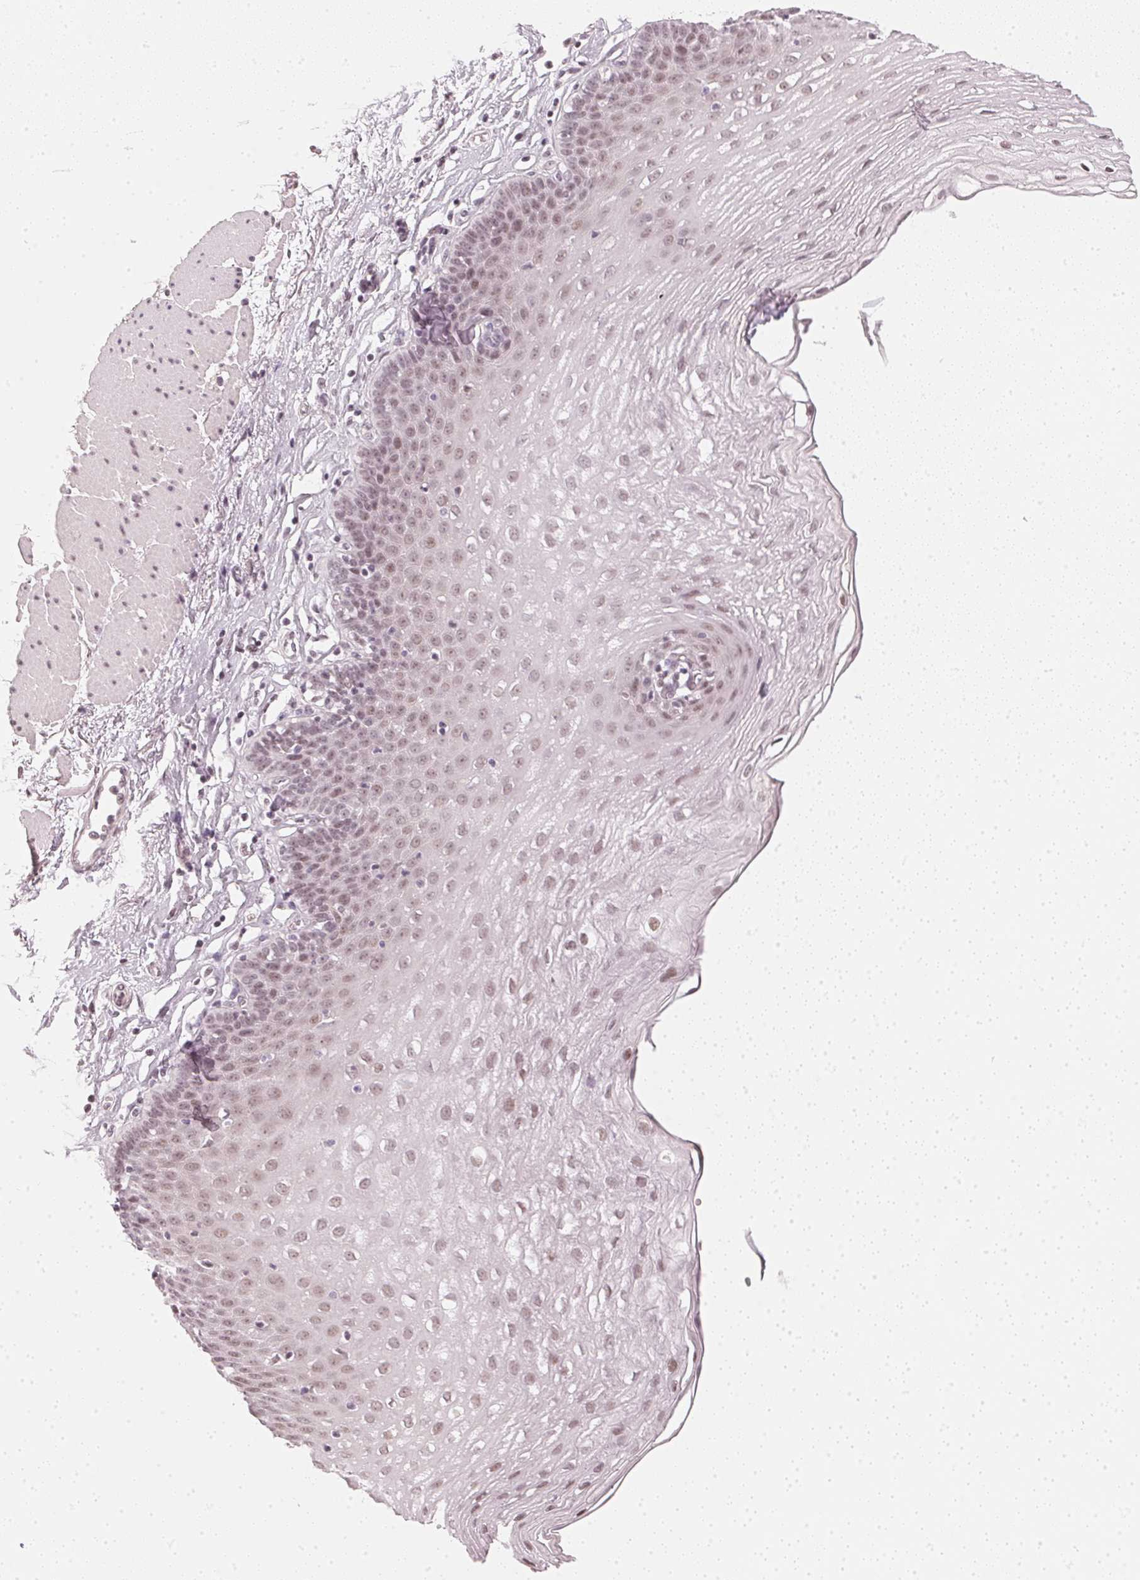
{"staining": {"intensity": "weak", "quantity": "25%-75%", "location": "nuclear"}, "tissue": "esophagus", "cell_type": "Squamous epithelial cells", "image_type": "normal", "snomed": [{"axis": "morphology", "description": "Normal tissue, NOS"}, {"axis": "topography", "description": "Esophagus"}], "caption": "Weak nuclear protein staining is identified in about 25%-75% of squamous epithelial cells in esophagus.", "gene": "DNAJC6", "patient": {"sex": "female", "age": 81}}